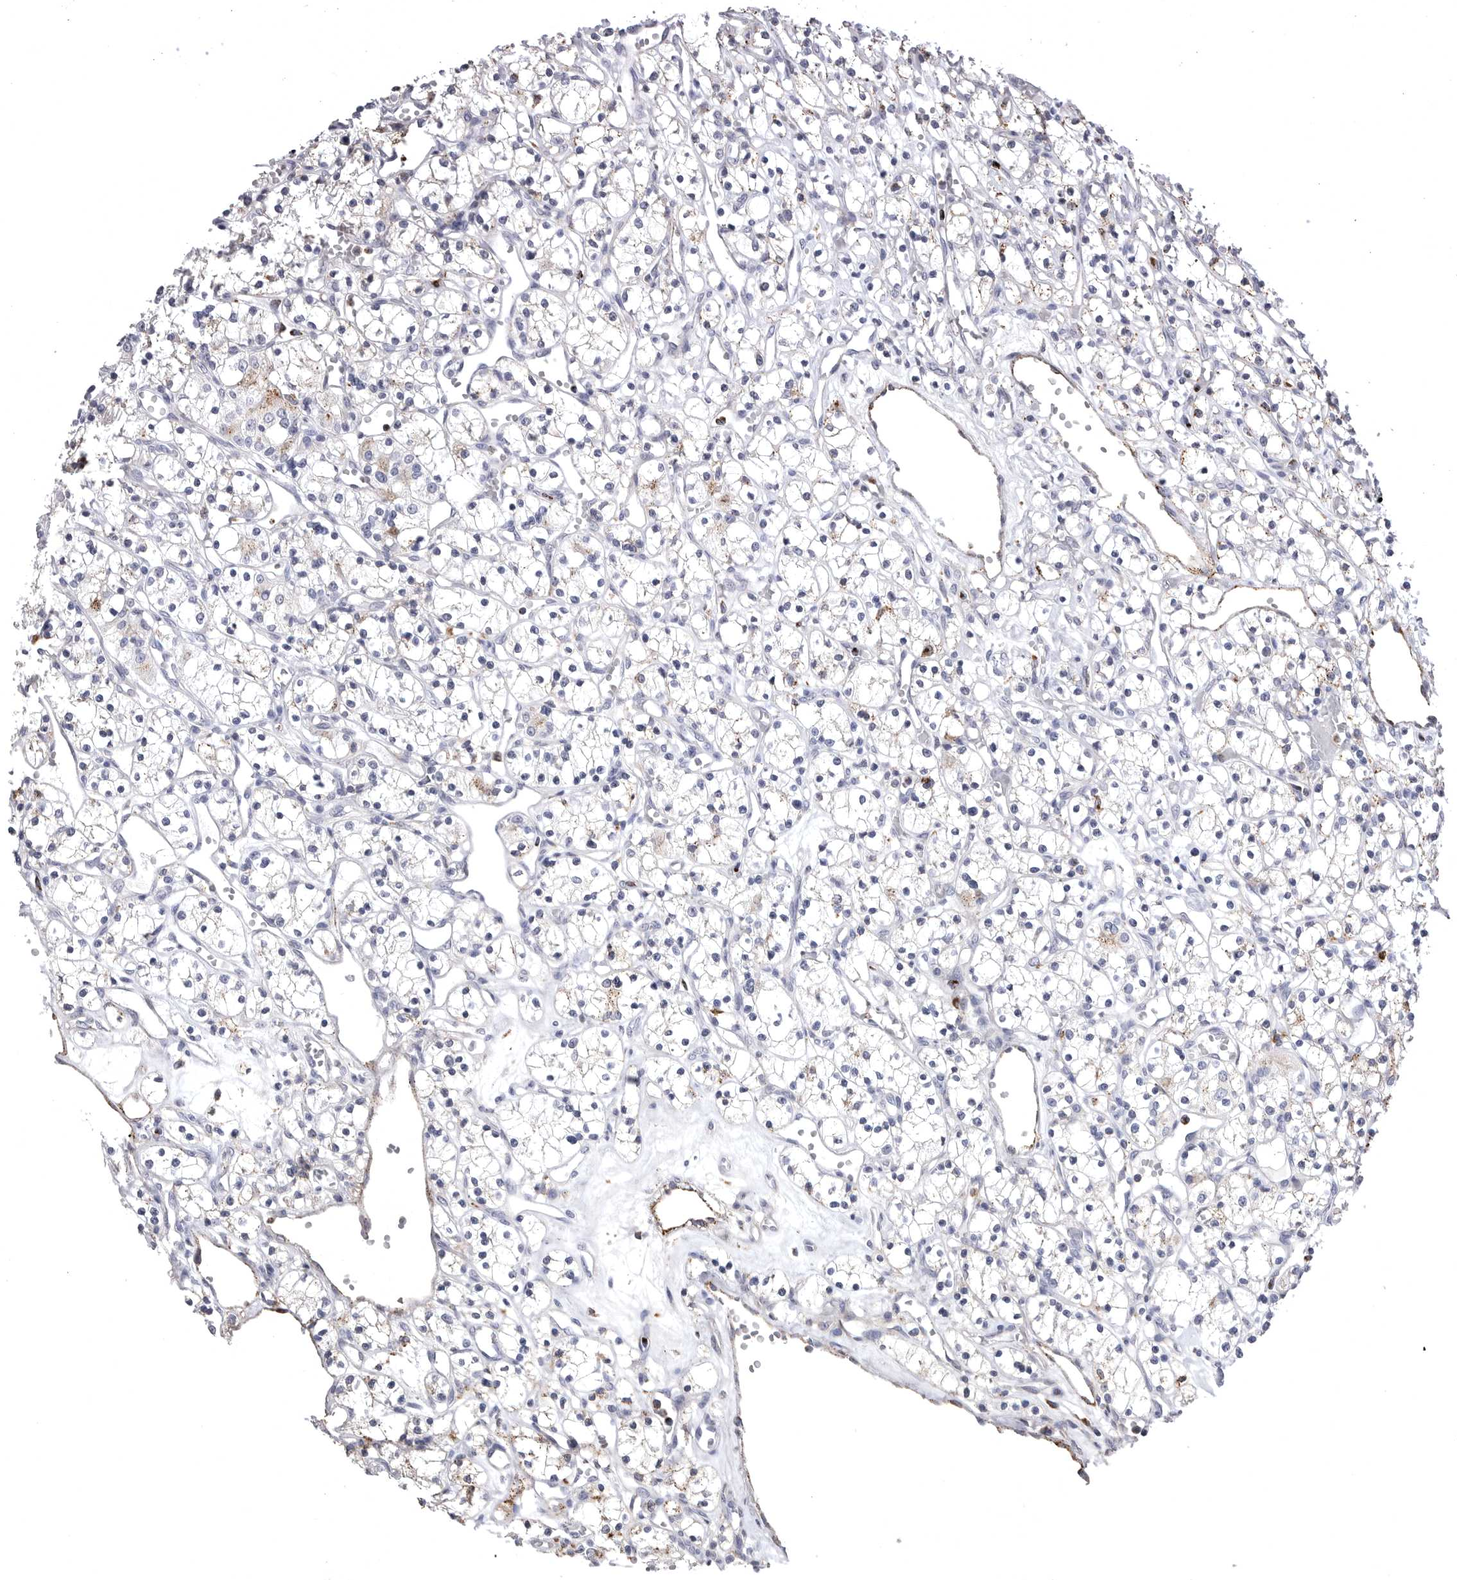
{"staining": {"intensity": "negative", "quantity": "none", "location": "none"}, "tissue": "renal cancer", "cell_type": "Tumor cells", "image_type": "cancer", "snomed": [{"axis": "morphology", "description": "Adenocarcinoma, NOS"}, {"axis": "topography", "description": "Kidney"}], "caption": "Image shows no significant protein positivity in tumor cells of renal cancer (adenocarcinoma). (Brightfield microscopy of DAB immunohistochemistry at high magnification).", "gene": "PSPN", "patient": {"sex": "female", "age": 59}}